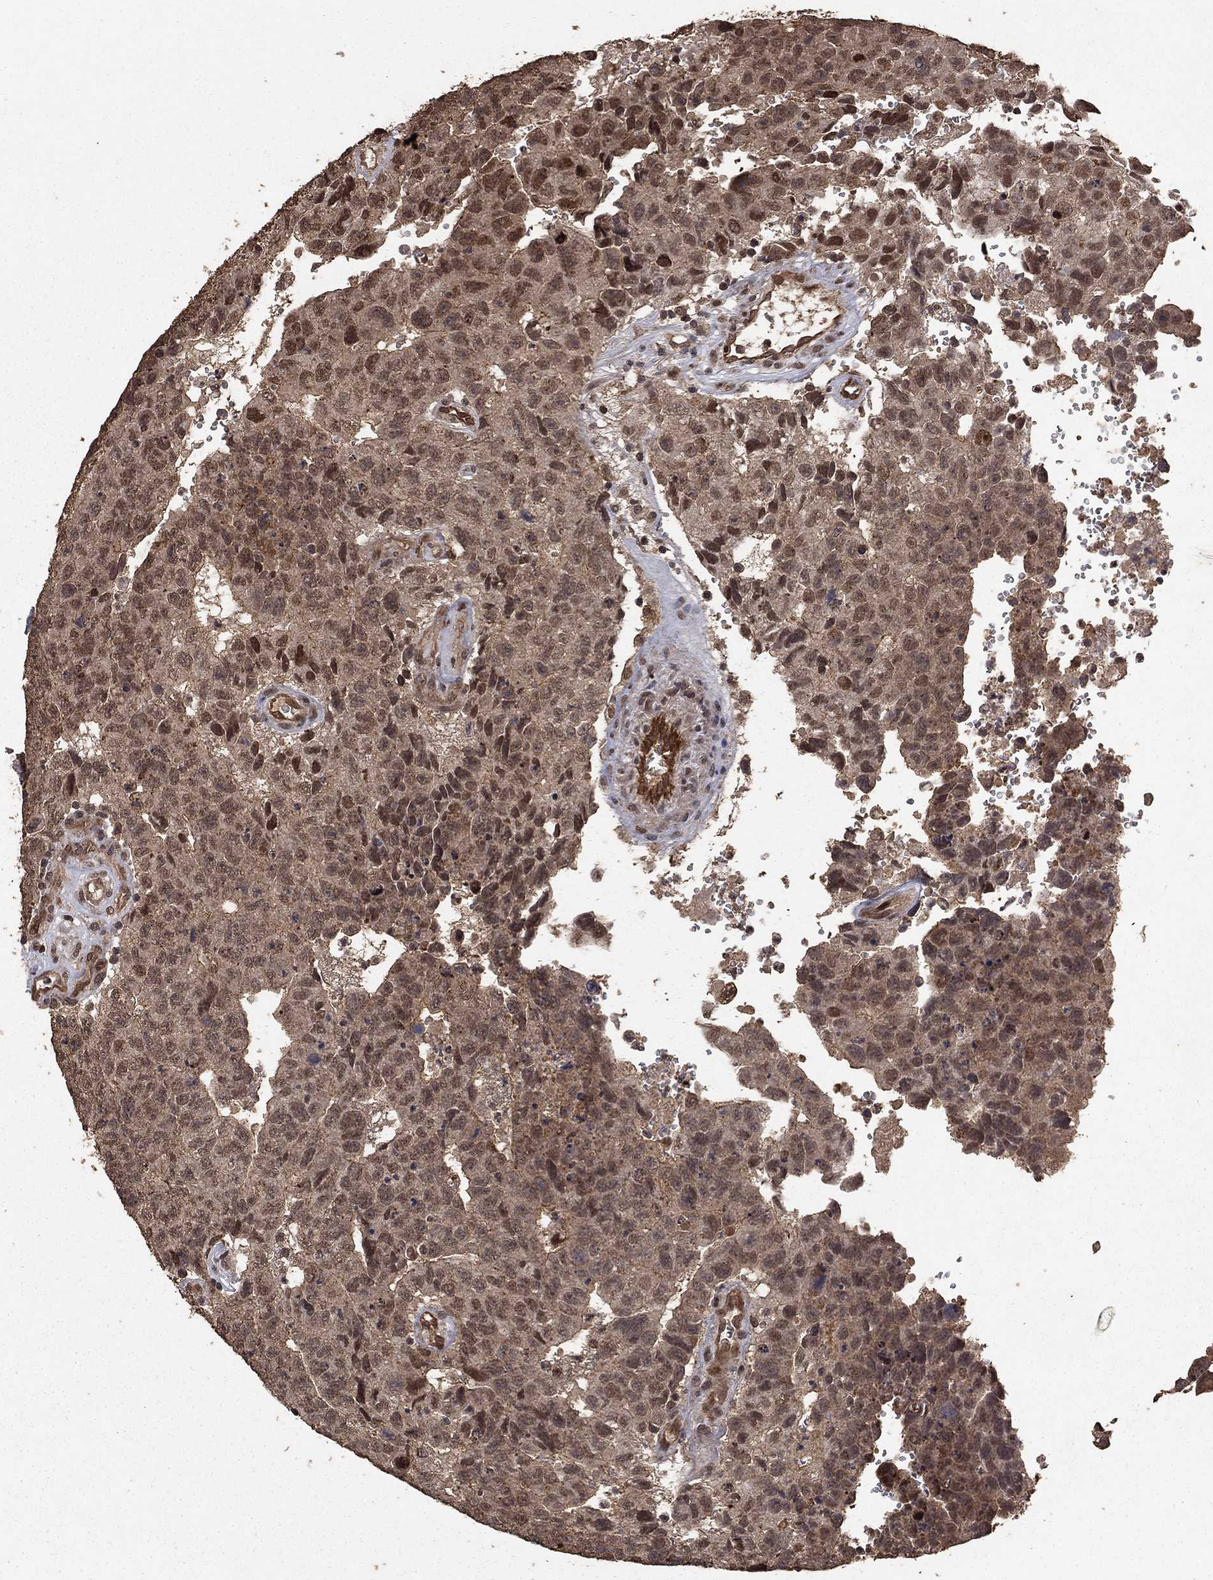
{"staining": {"intensity": "weak", "quantity": ">75%", "location": "cytoplasmic/membranous"}, "tissue": "testis cancer", "cell_type": "Tumor cells", "image_type": "cancer", "snomed": [{"axis": "morphology", "description": "Carcinoma, Embryonal, NOS"}, {"axis": "topography", "description": "Testis"}], "caption": "Immunohistochemistry image of human testis cancer (embryonal carcinoma) stained for a protein (brown), which exhibits low levels of weak cytoplasmic/membranous expression in about >75% of tumor cells.", "gene": "PRDM1", "patient": {"sex": "male", "age": 24}}